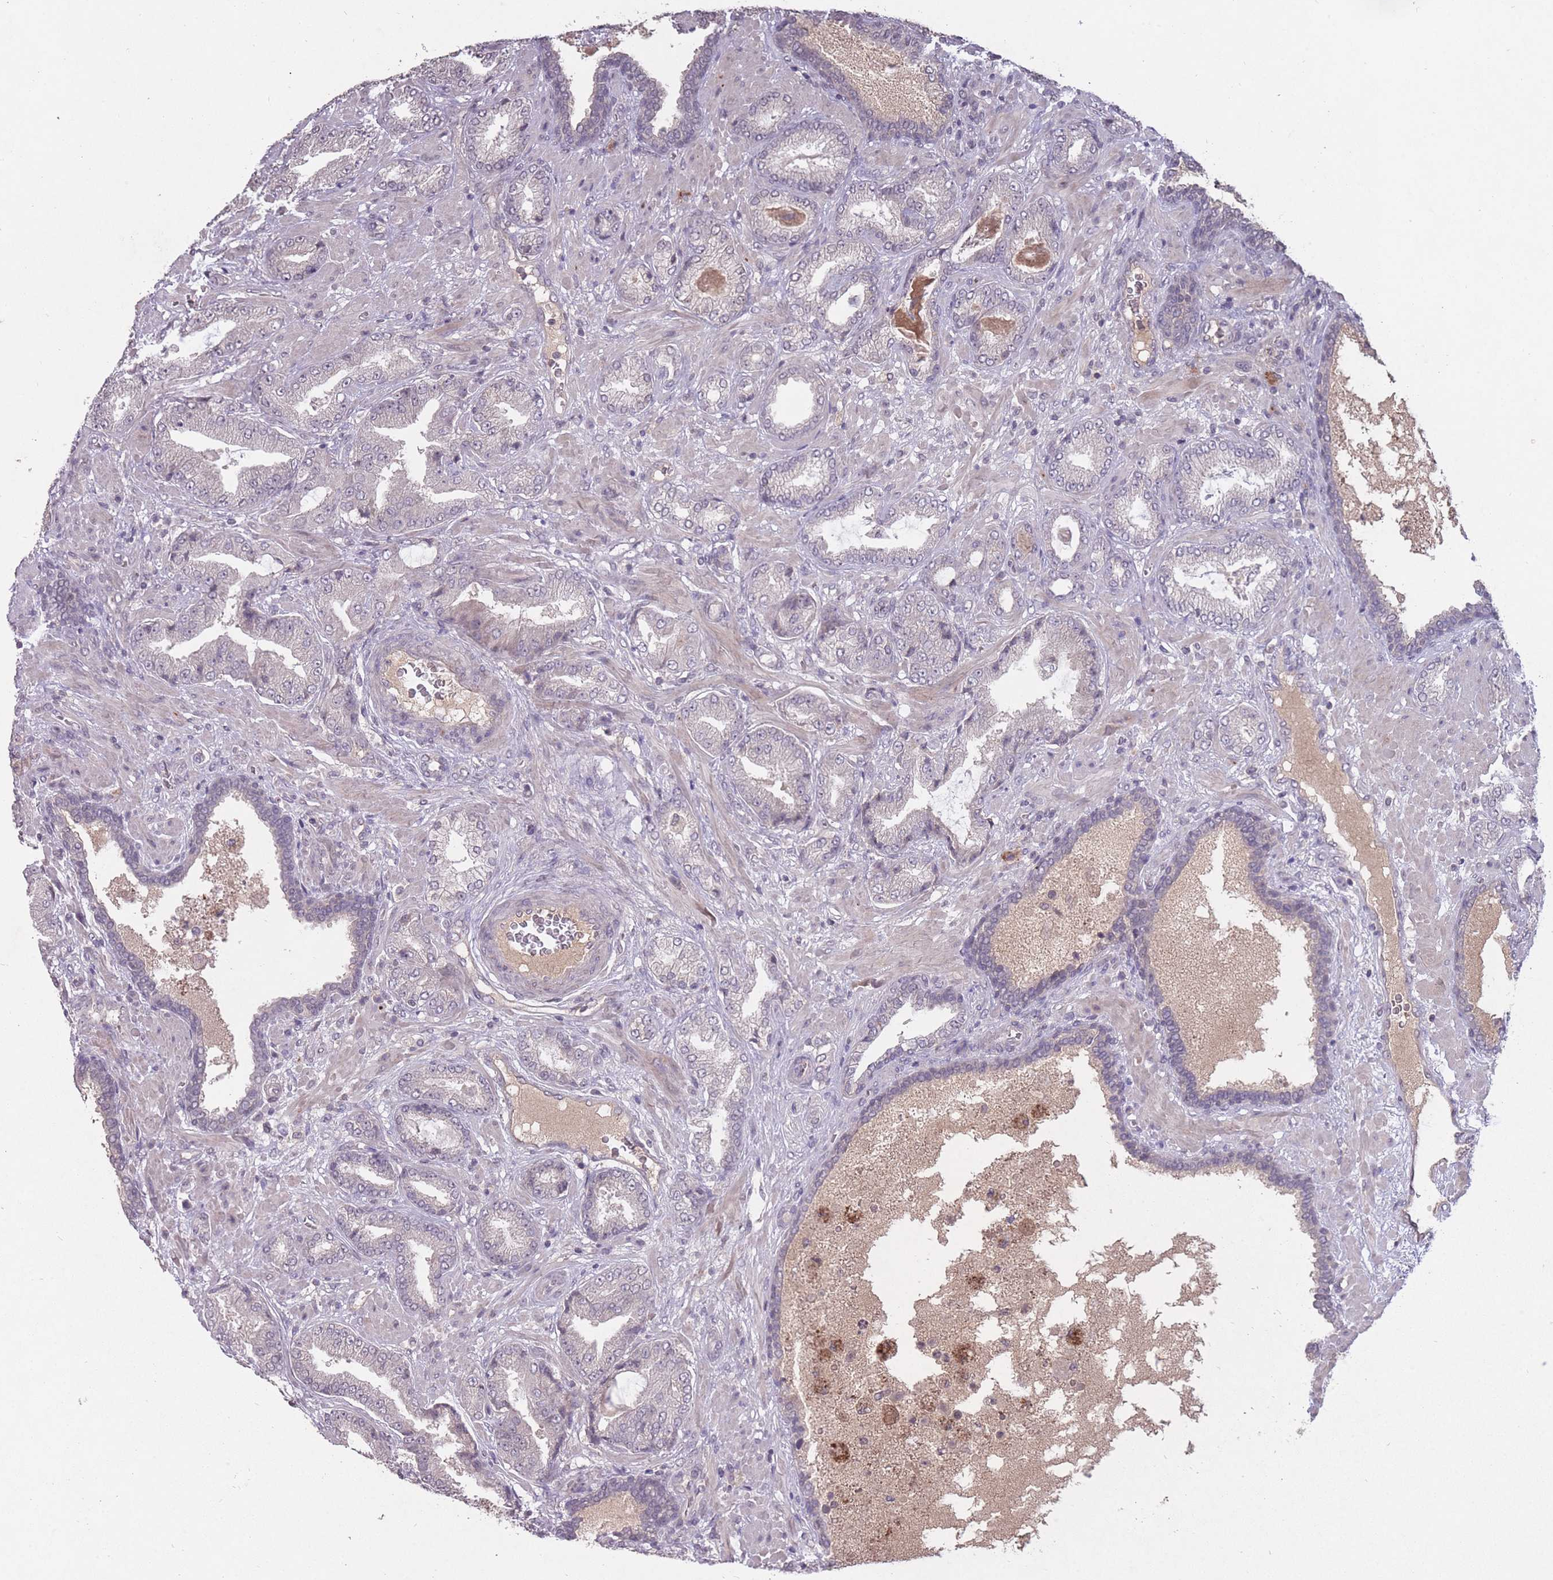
{"staining": {"intensity": "negative", "quantity": "none", "location": "none"}, "tissue": "prostate cancer", "cell_type": "Tumor cells", "image_type": "cancer", "snomed": [{"axis": "morphology", "description": "Adenocarcinoma, High grade"}, {"axis": "topography", "description": "Prostate"}], "caption": "This is an immunohistochemistry (IHC) photomicrograph of human adenocarcinoma (high-grade) (prostate). There is no expression in tumor cells.", "gene": "ADCYAP1R1", "patient": {"sex": "male", "age": 68}}